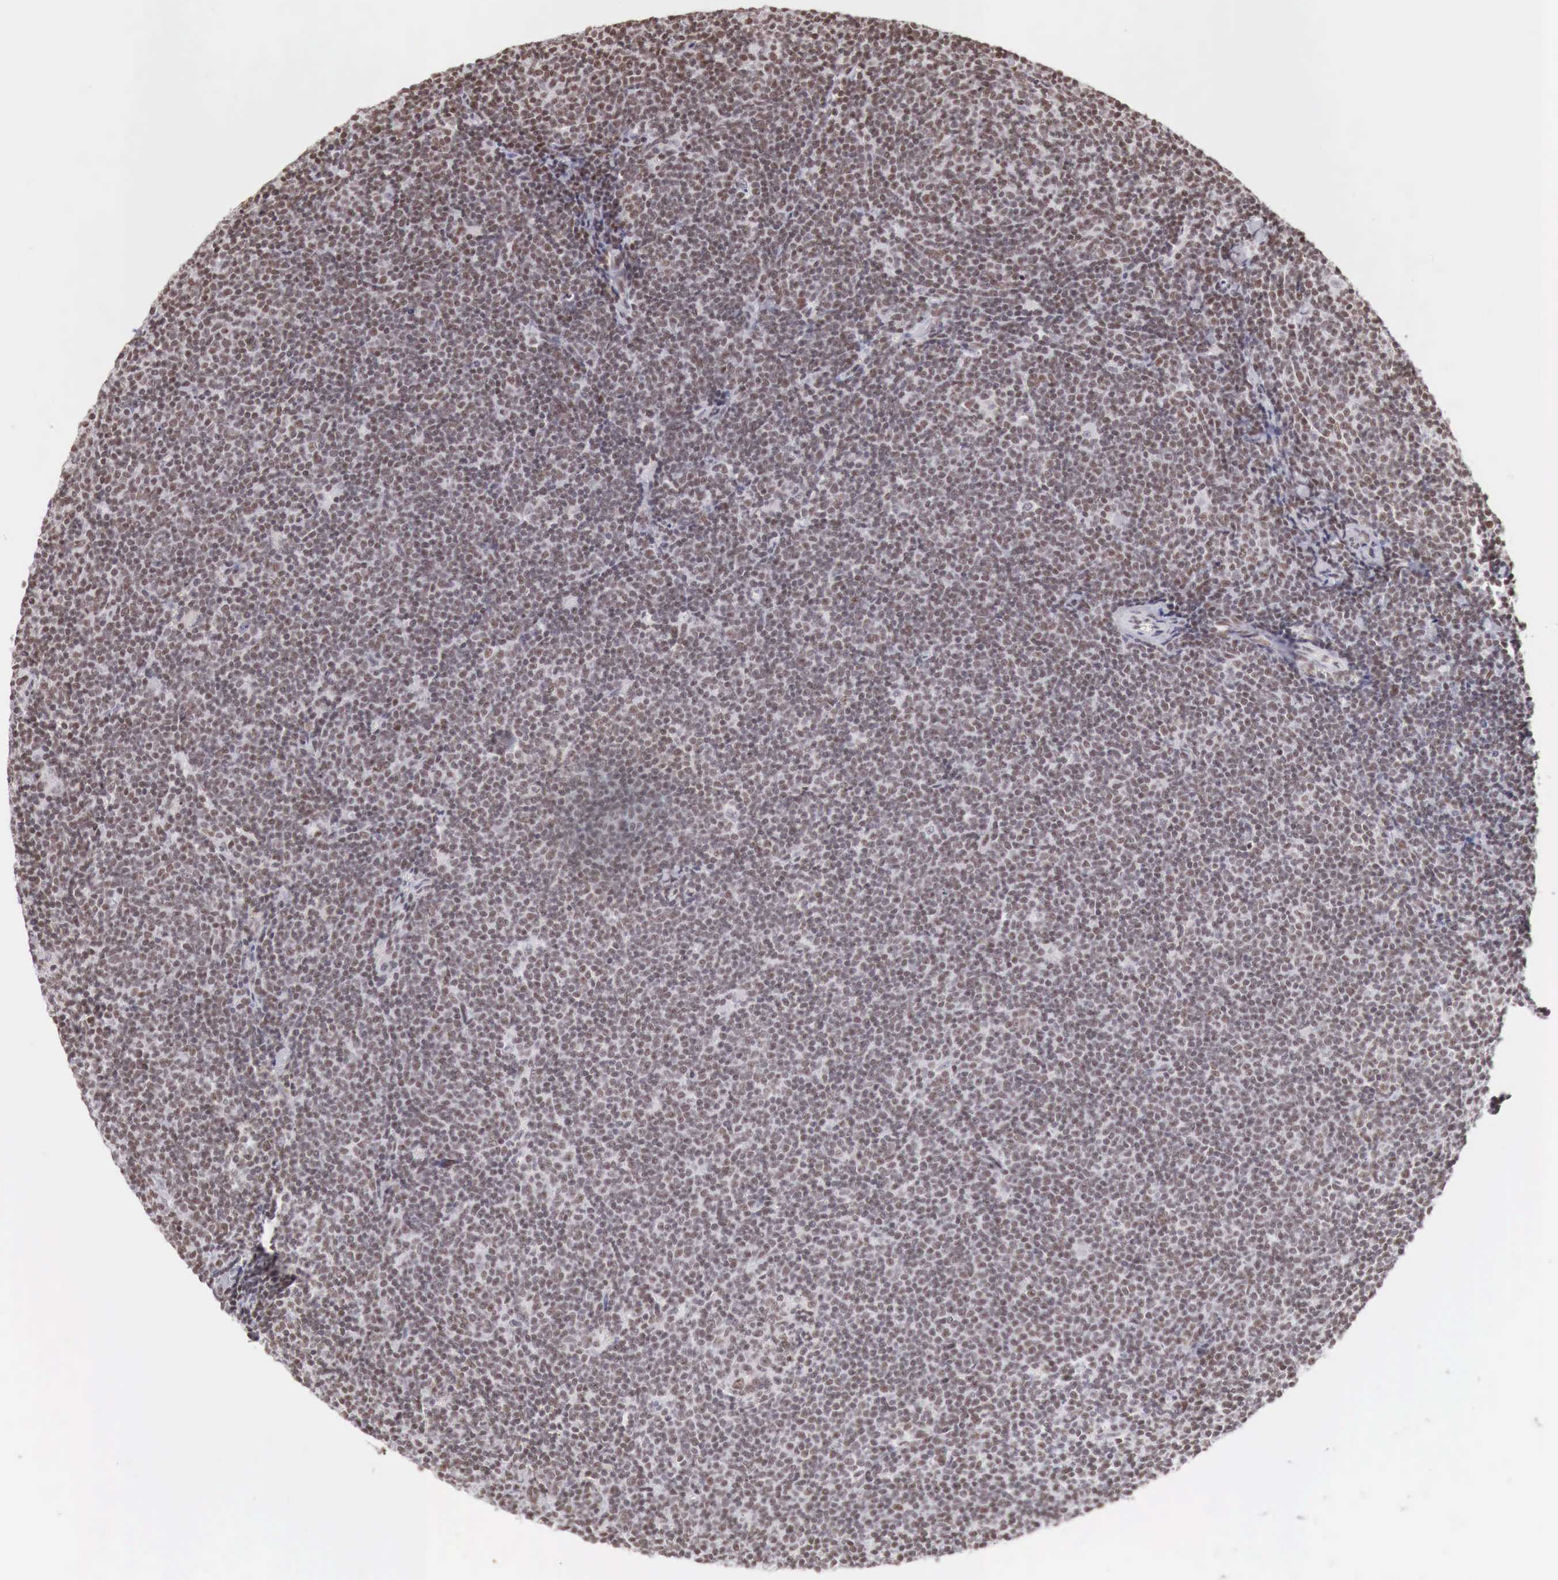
{"staining": {"intensity": "weak", "quantity": "25%-75%", "location": "cytoplasmic/membranous"}, "tissue": "lymphoma", "cell_type": "Tumor cells", "image_type": "cancer", "snomed": [{"axis": "morphology", "description": "Malignant lymphoma, non-Hodgkin's type, Low grade"}, {"axis": "topography", "description": "Lymph node"}], "caption": "This histopathology image exhibits immunohistochemistry staining of human low-grade malignant lymphoma, non-Hodgkin's type, with low weak cytoplasmic/membranous positivity in about 25%-75% of tumor cells.", "gene": "PHF14", "patient": {"sex": "male", "age": 65}}